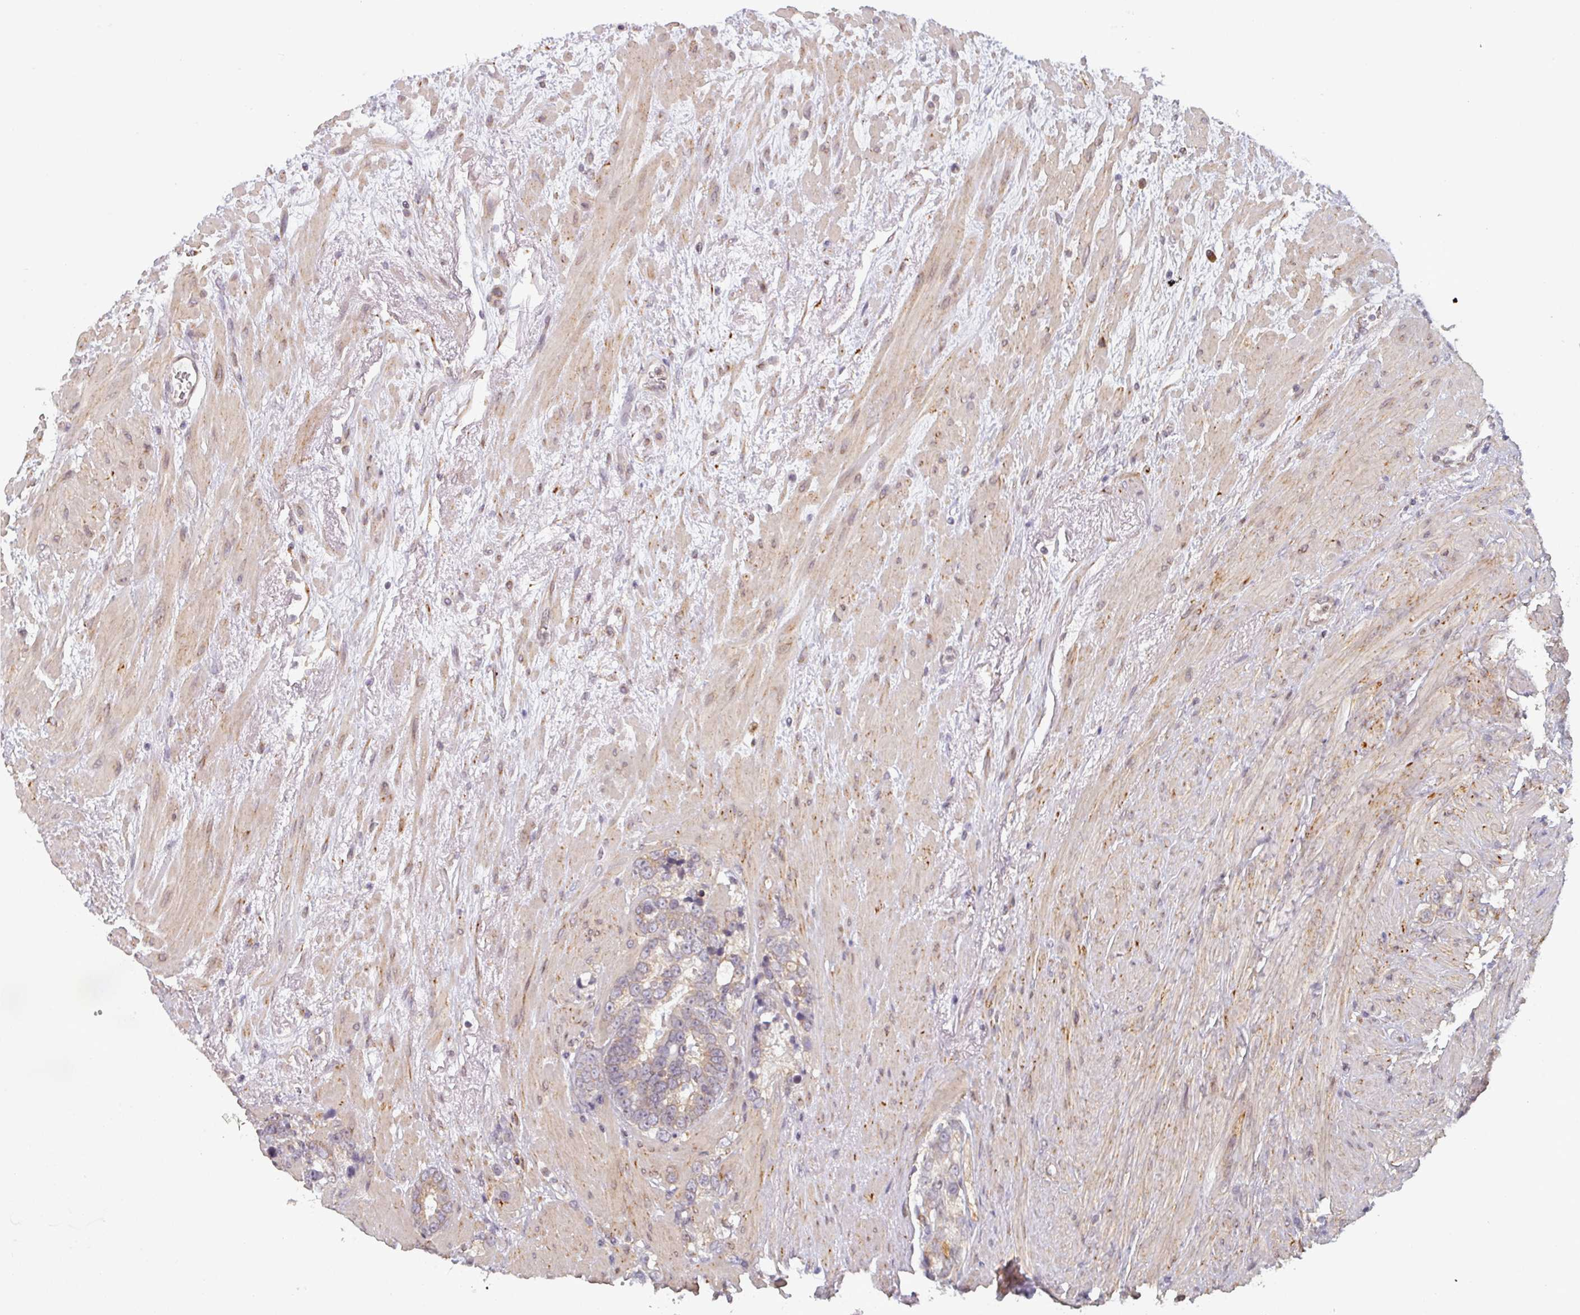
{"staining": {"intensity": "moderate", "quantity": "25%-75%", "location": "cytoplasmic/membranous"}, "tissue": "prostate cancer", "cell_type": "Tumor cells", "image_type": "cancer", "snomed": [{"axis": "morphology", "description": "Adenocarcinoma, High grade"}, {"axis": "topography", "description": "Prostate"}], "caption": "Protein expression analysis of human prostate cancer (adenocarcinoma (high-grade)) reveals moderate cytoplasmic/membranous expression in about 25%-75% of tumor cells.", "gene": "TAPT1", "patient": {"sex": "male", "age": 74}}